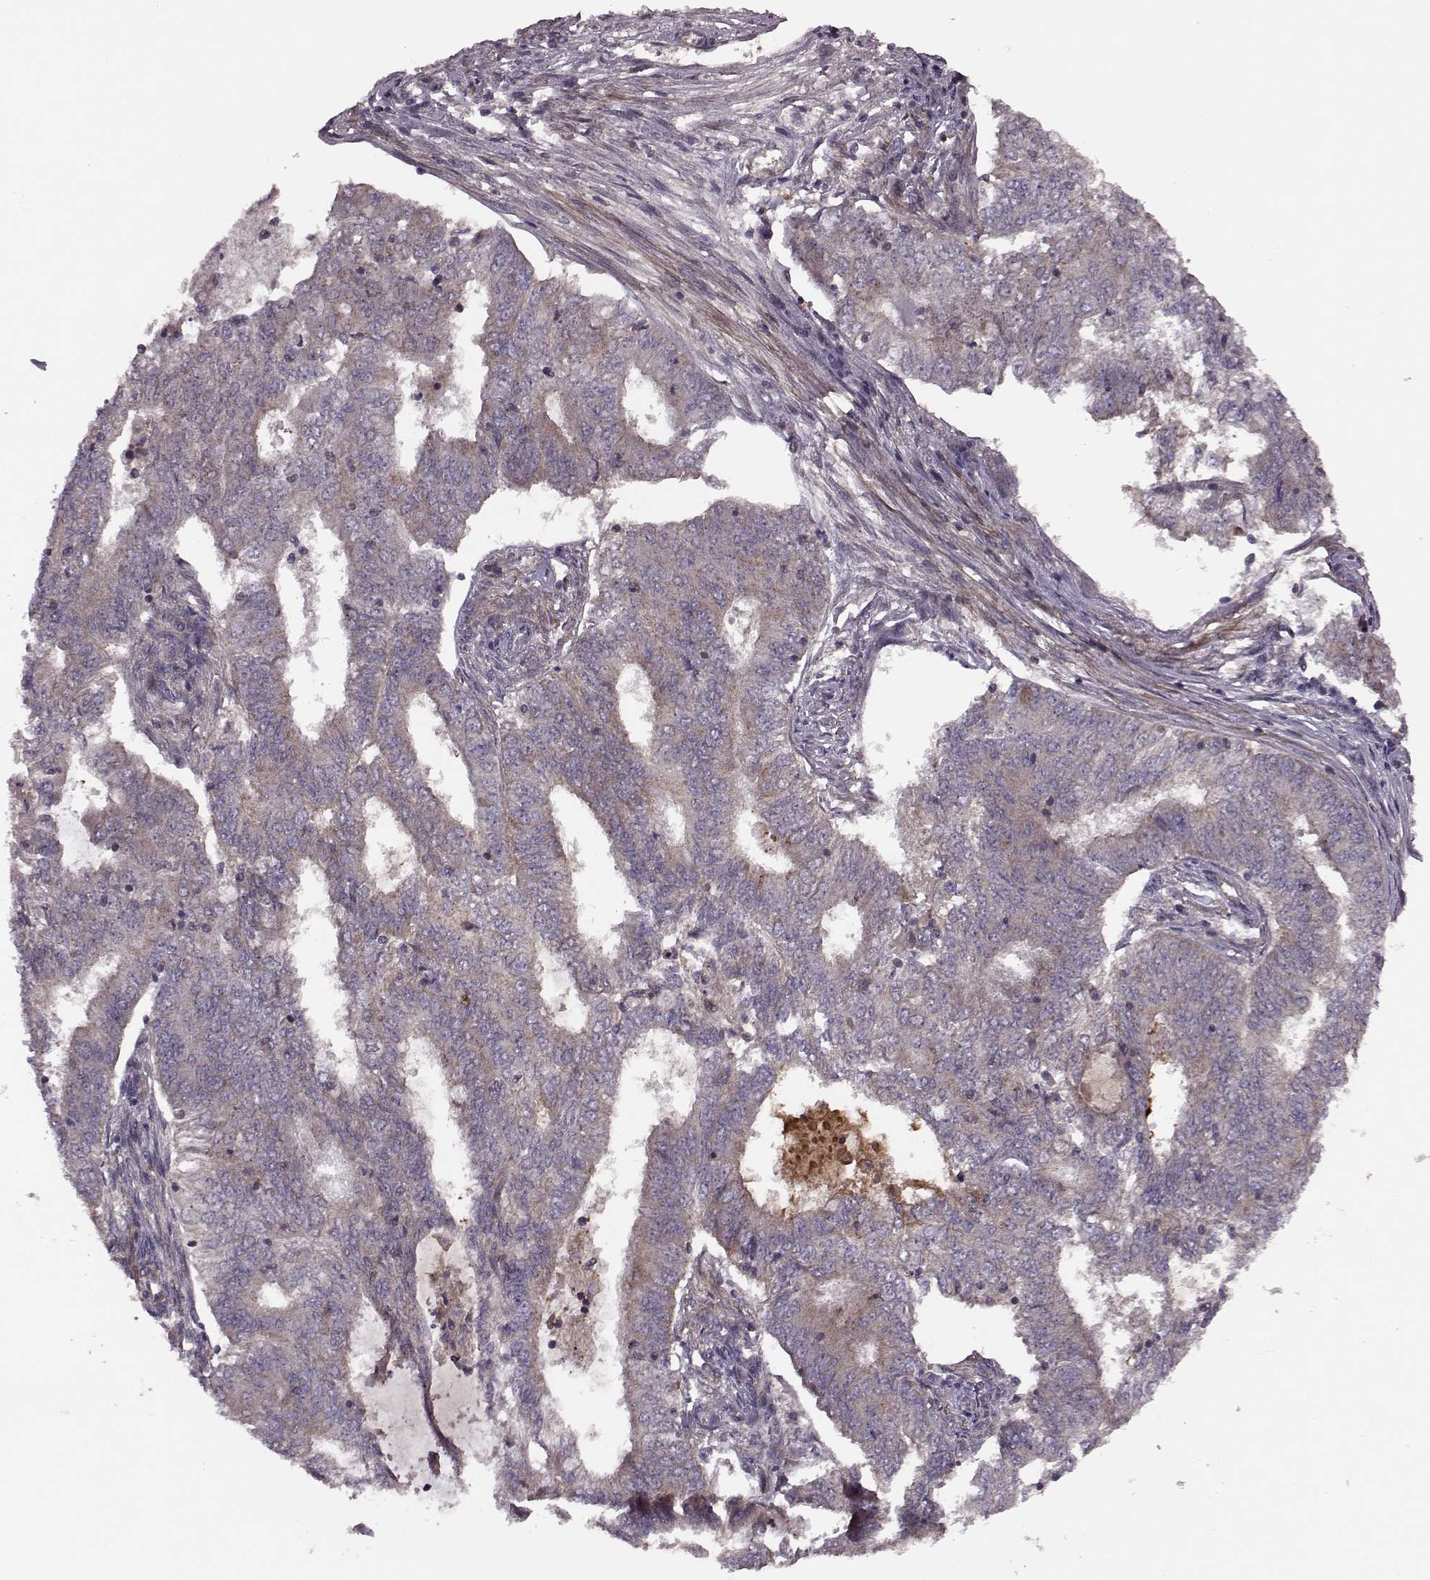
{"staining": {"intensity": "weak", "quantity": ">75%", "location": "cytoplasmic/membranous"}, "tissue": "endometrial cancer", "cell_type": "Tumor cells", "image_type": "cancer", "snomed": [{"axis": "morphology", "description": "Adenocarcinoma, NOS"}, {"axis": "topography", "description": "Endometrium"}], "caption": "Immunohistochemistry (IHC) staining of adenocarcinoma (endometrial), which shows low levels of weak cytoplasmic/membranous expression in about >75% of tumor cells indicating weak cytoplasmic/membranous protein positivity. The staining was performed using DAB (brown) for protein detection and nuclei were counterstained in hematoxylin (blue).", "gene": "FNIP2", "patient": {"sex": "female", "age": 62}}